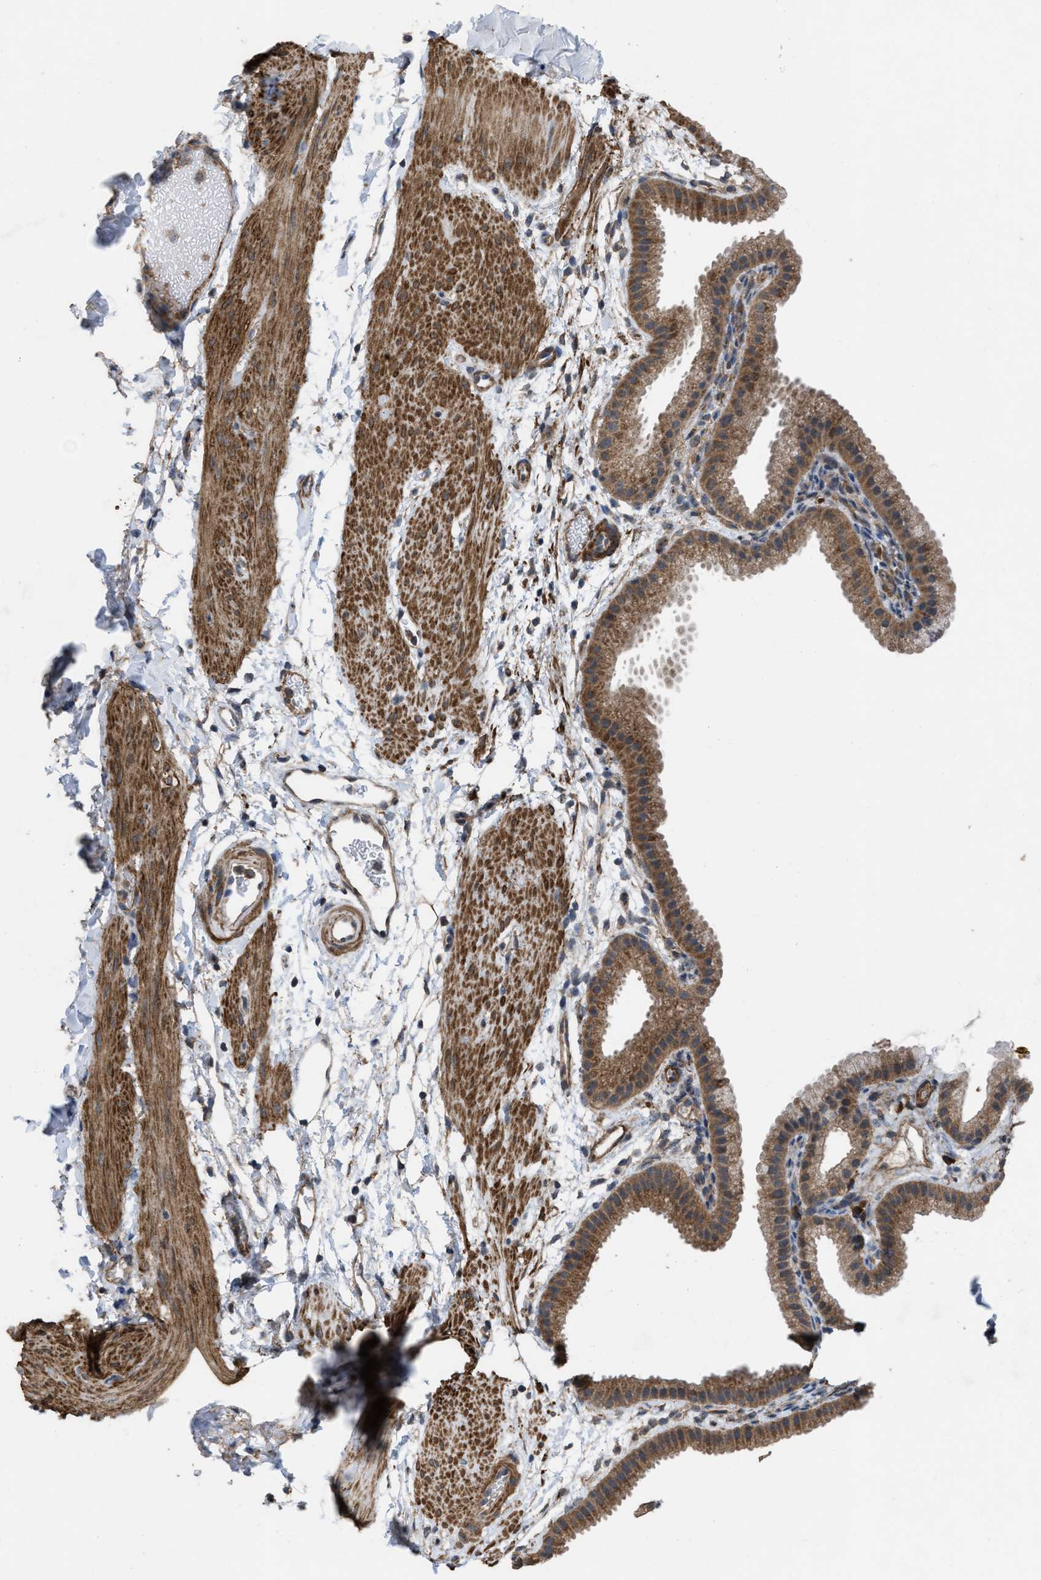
{"staining": {"intensity": "moderate", "quantity": ">75%", "location": "cytoplasmic/membranous"}, "tissue": "gallbladder", "cell_type": "Glandular cells", "image_type": "normal", "snomed": [{"axis": "morphology", "description": "Normal tissue, NOS"}, {"axis": "topography", "description": "Gallbladder"}], "caption": "High-magnification brightfield microscopy of normal gallbladder stained with DAB (brown) and counterstained with hematoxylin (blue). glandular cells exhibit moderate cytoplasmic/membranous staining is identified in approximately>75% of cells. The protein is shown in brown color, while the nuclei are stained blue.", "gene": "ARL6", "patient": {"sex": "female", "age": 64}}